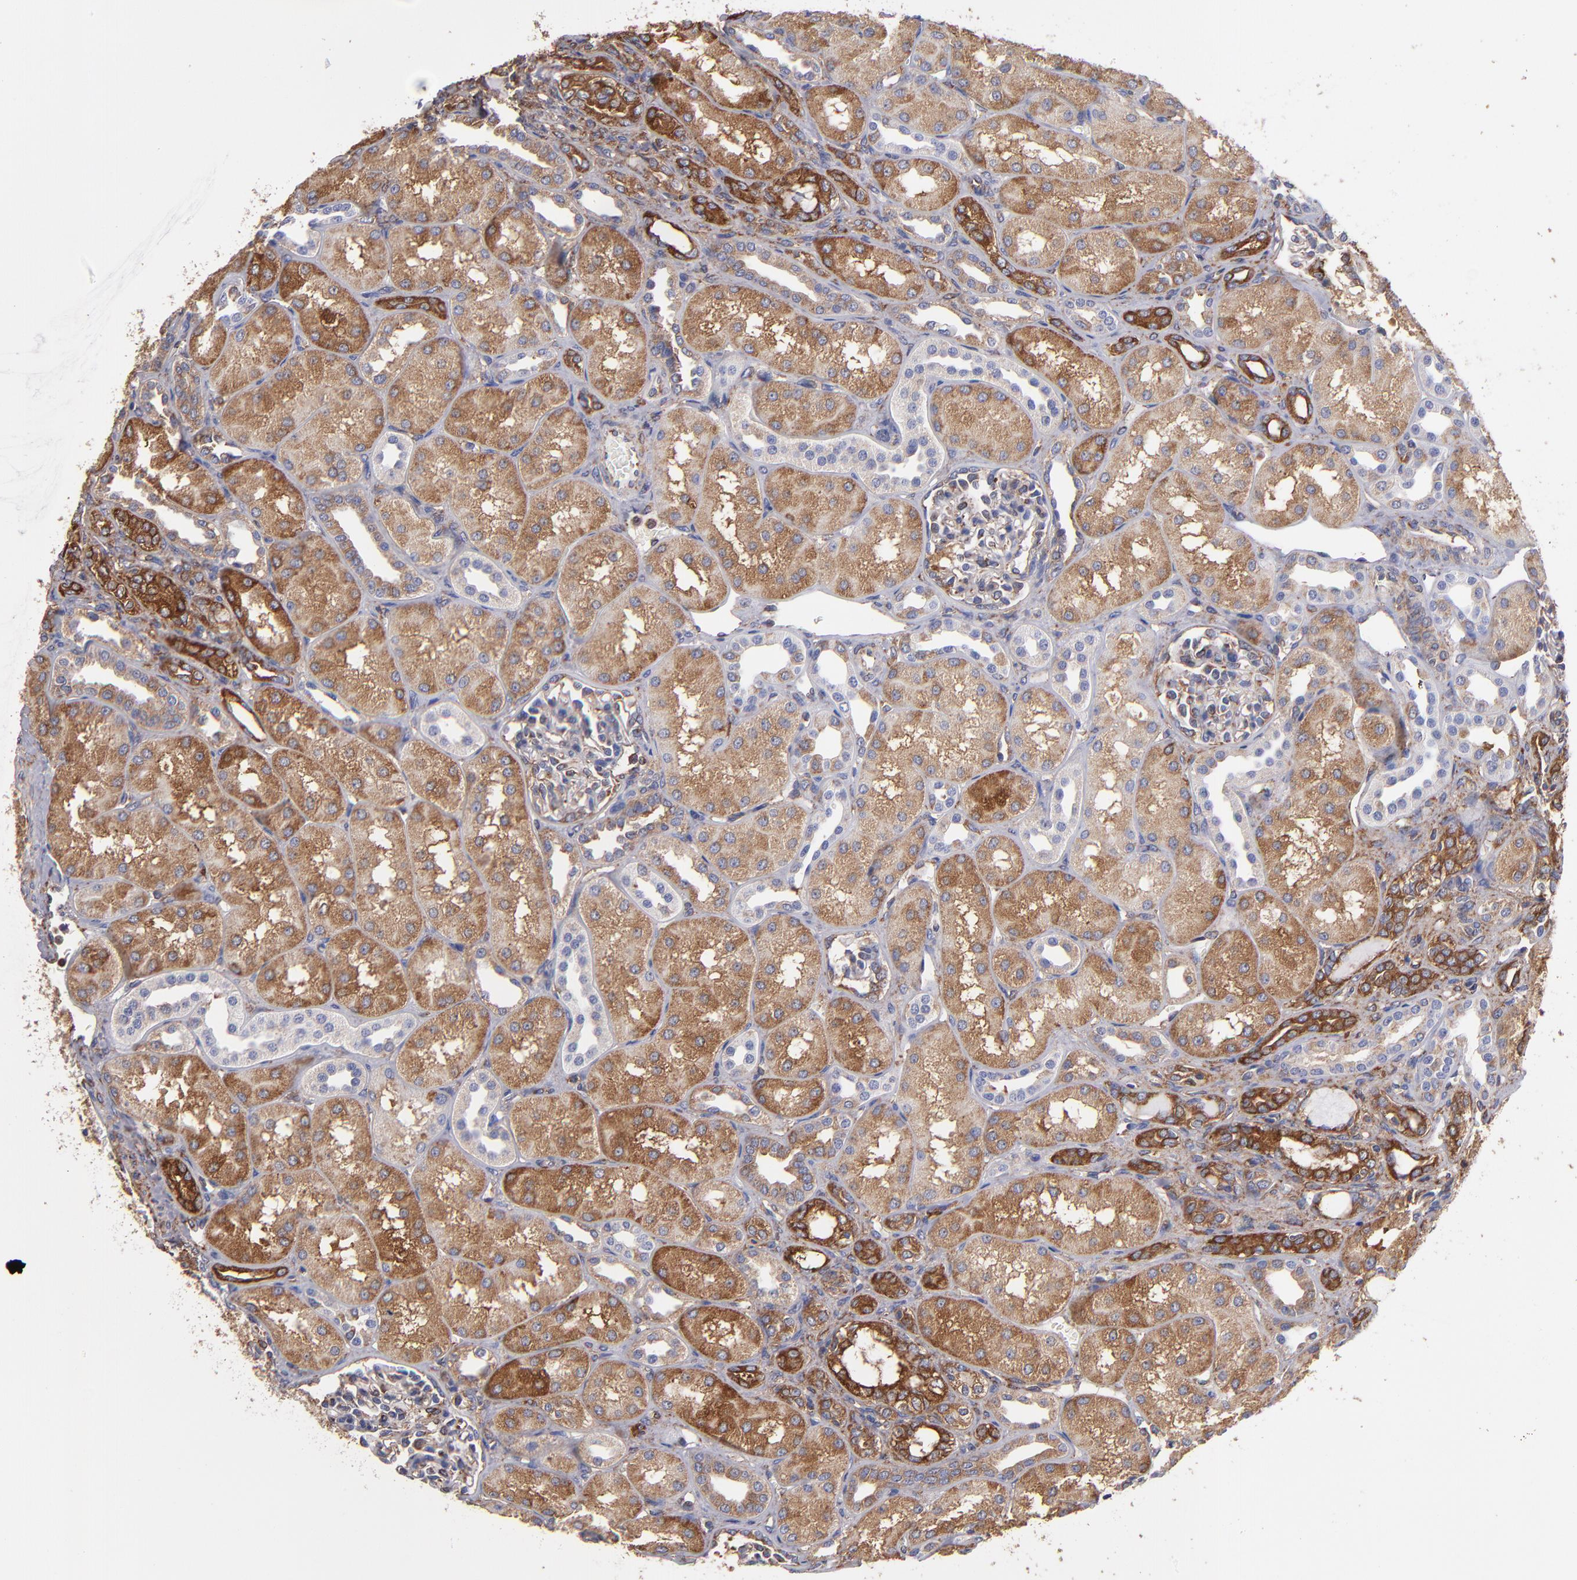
{"staining": {"intensity": "weak", "quantity": "<25%", "location": "cytoplasmic/membranous"}, "tissue": "kidney", "cell_type": "Cells in glomeruli", "image_type": "normal", "snomed": [{"axis": "morphology", "description": "Normal tissue, NOS"}, {"axis": "topography", "description": "Kidney"}], "caption": "DAB (3,3'-diaminobenzidine) immunohistochemical staining of benign kidney shows no significant staining in cells in glomeruli.", "gene": "MVP", "patient": {"sex": "male", "age": 7}}